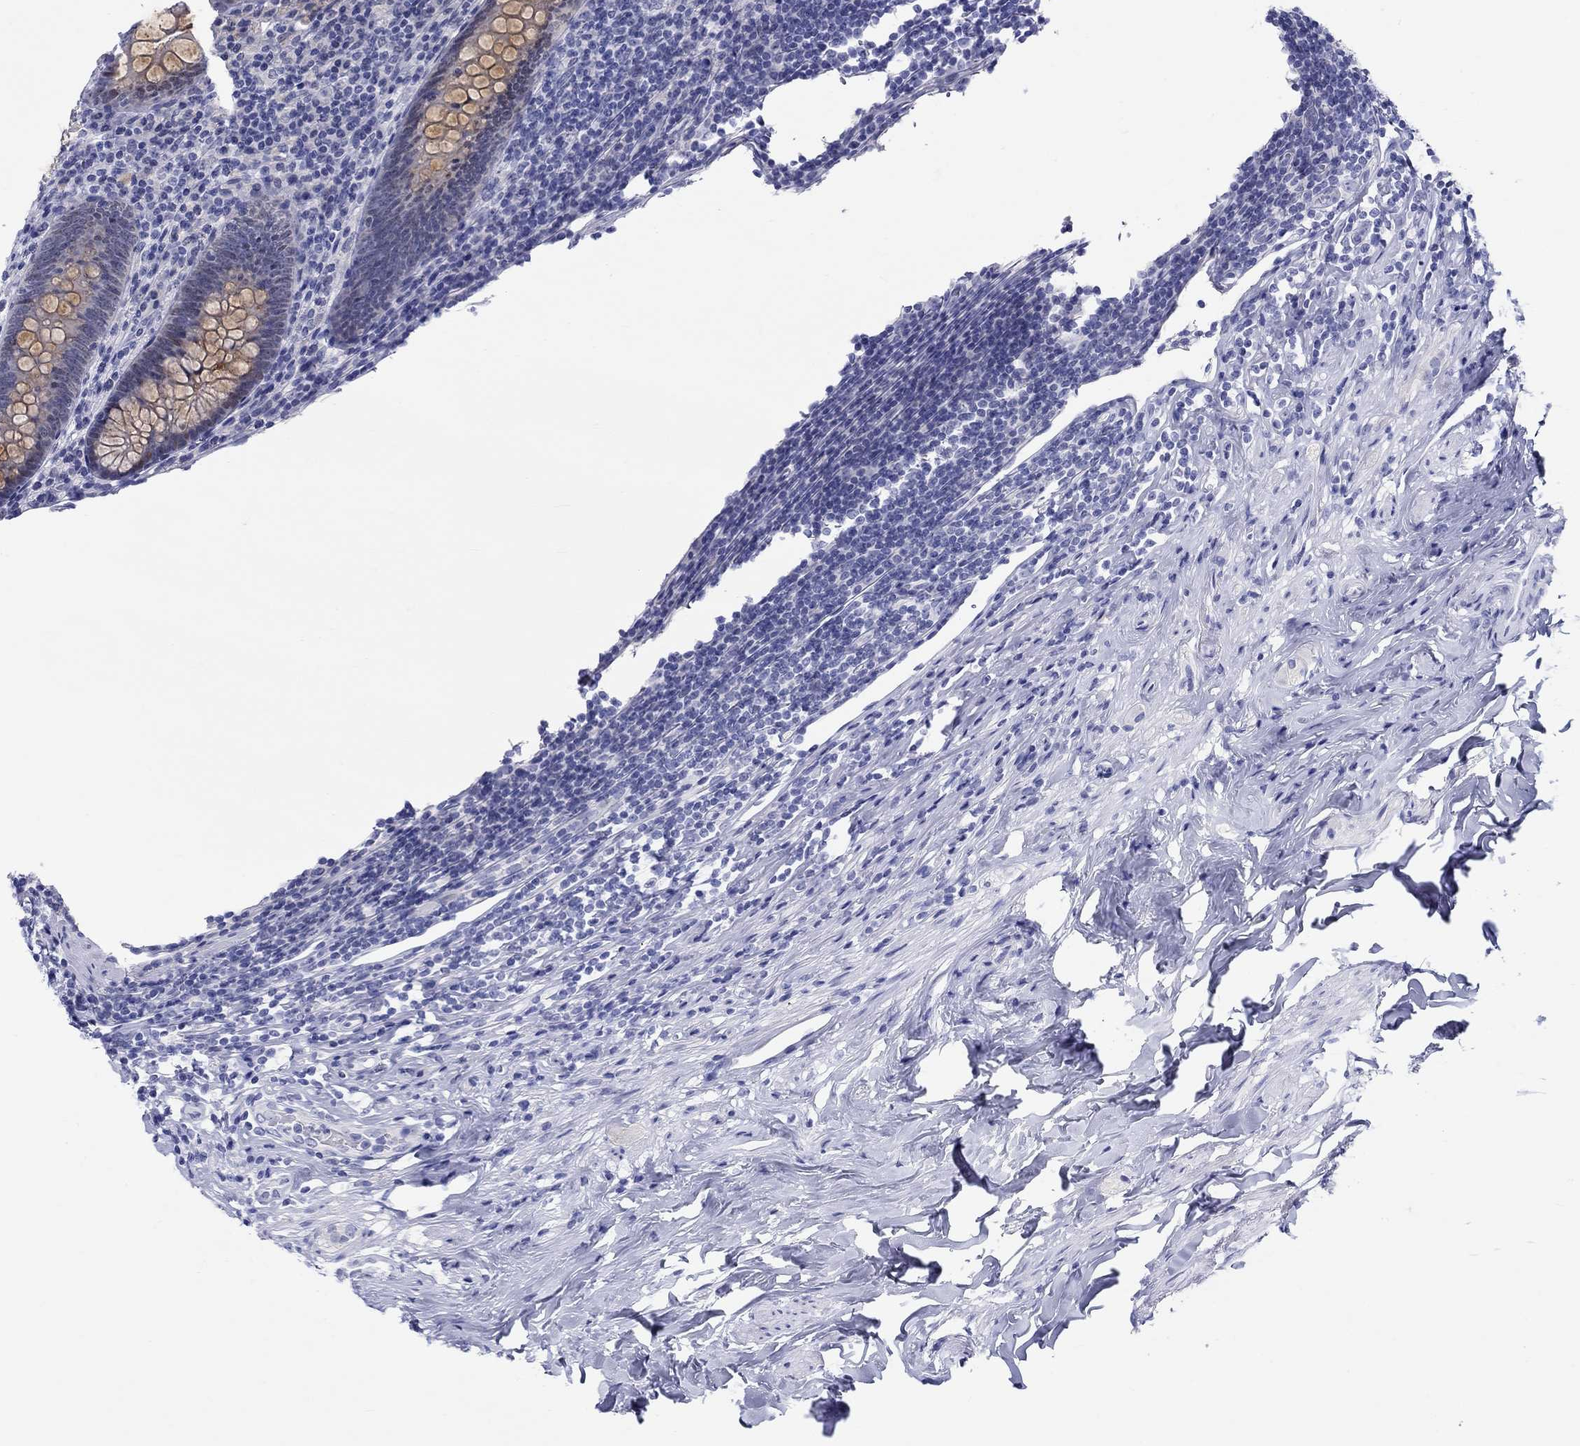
{"staining": {"intensity": "negative", "quantity": "none", "location": "none"}, "tissue": "appendix", "cell_type": "Glandular cells", "image_type": "normal", "snomed": [{"axis": "morphology", "description": "Normal tissue, NOS"}, {"axis": "topography", "description": "Appendix"}], "caption": "Protein analysis of unremarkable appendix demonstrates no significant expression in glandular cells.", "gene": "CRYGS", "patient": {"sex": "male", "age": 47}}